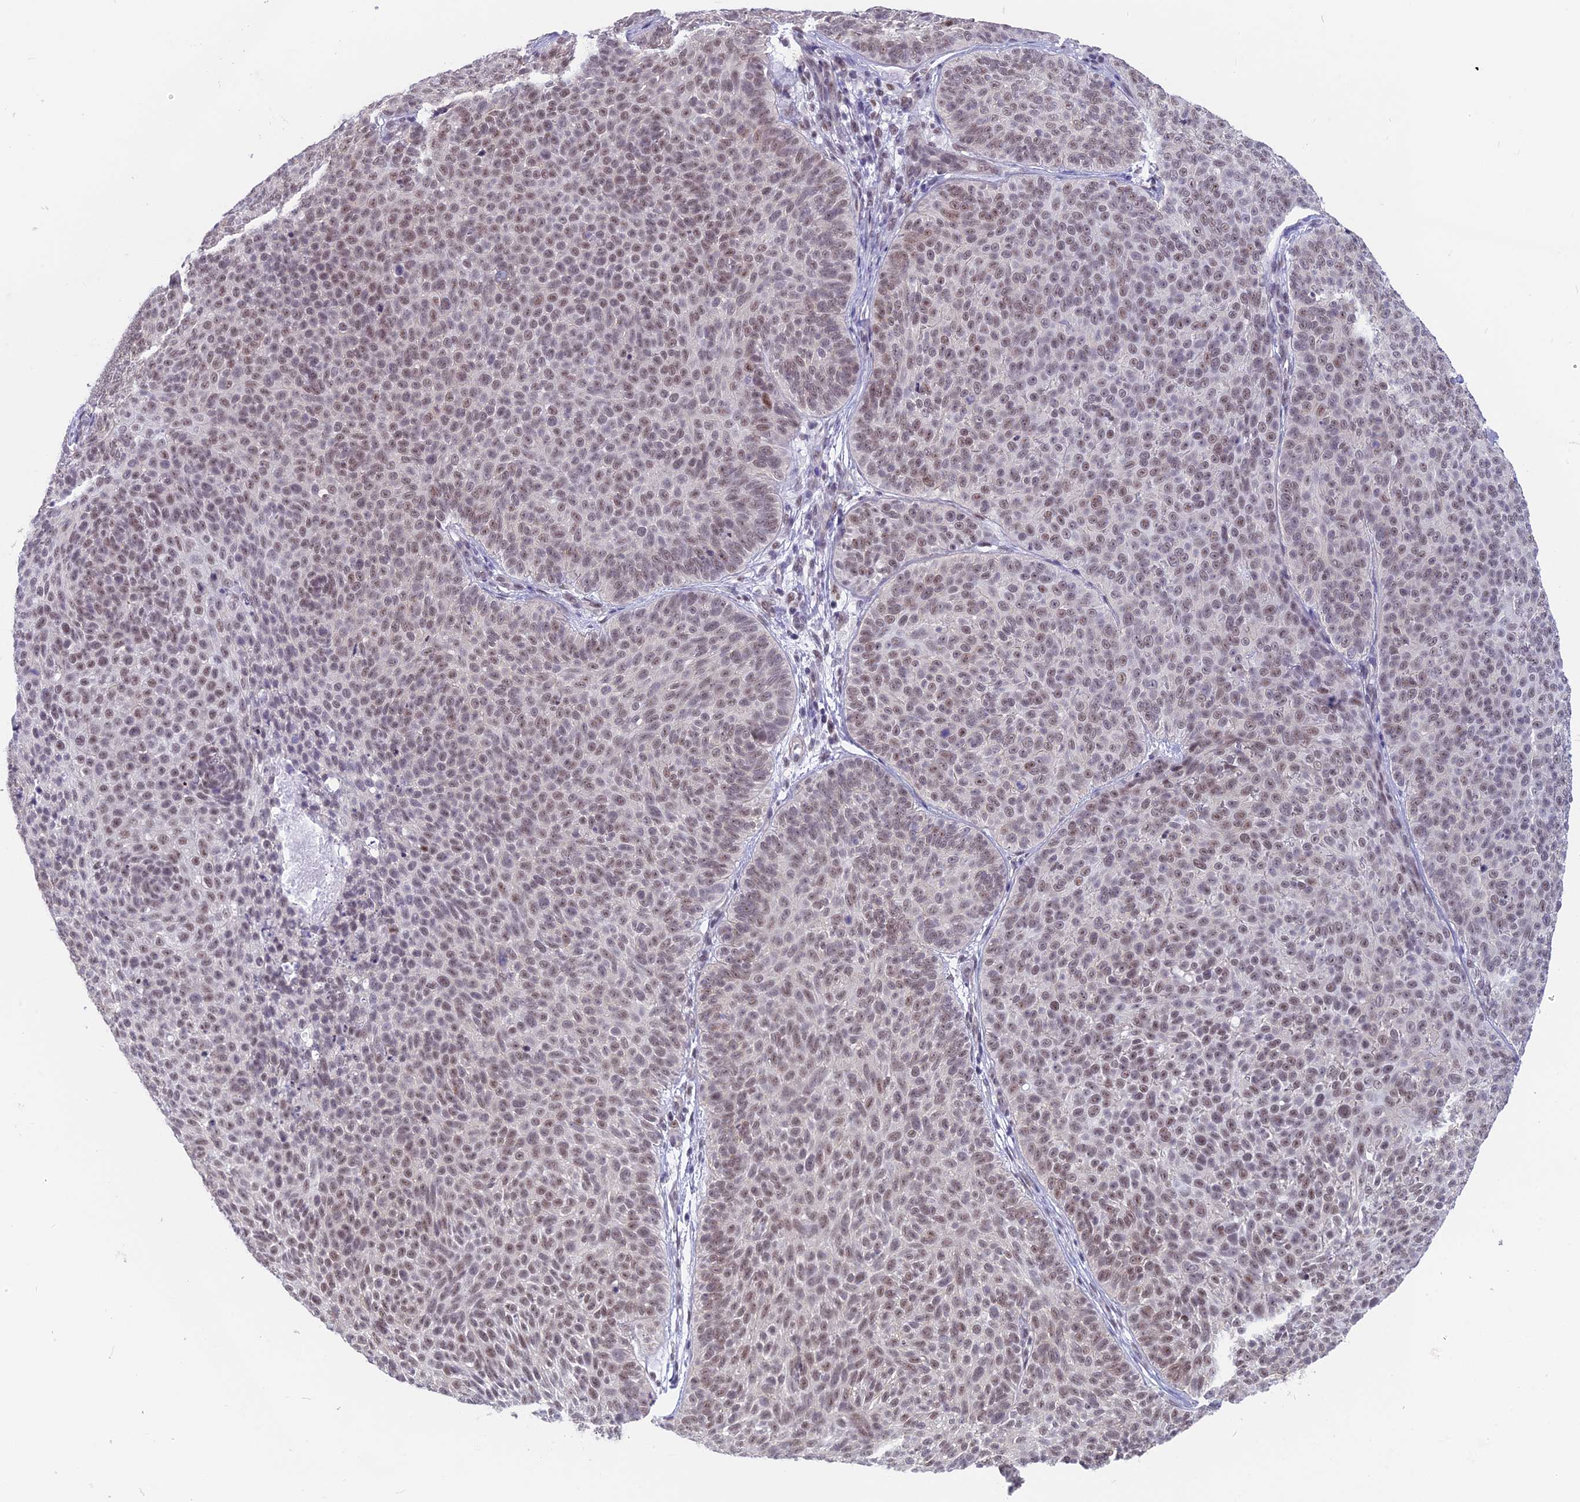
{"staining": {"intensity": "moderate", "quantity": ">75%", "location": "nuclear"}, "tissue": "skin cancer", "cell_type": "Tumor cells", "image_type": "cancer", "snomed": [{"axis": "morphology", "description": "Basal cell carcinoma"}, {"axis": "topography", "description": "Skin"}], "caption": "High-power microscopy captured an immunohistochemistry histopathology image of skin cancer, revealing moderate nuclear positivity in about >75% of tumor cells.", "gene": "SRSF5", "patient": {"sex": "male", "age": 85}}